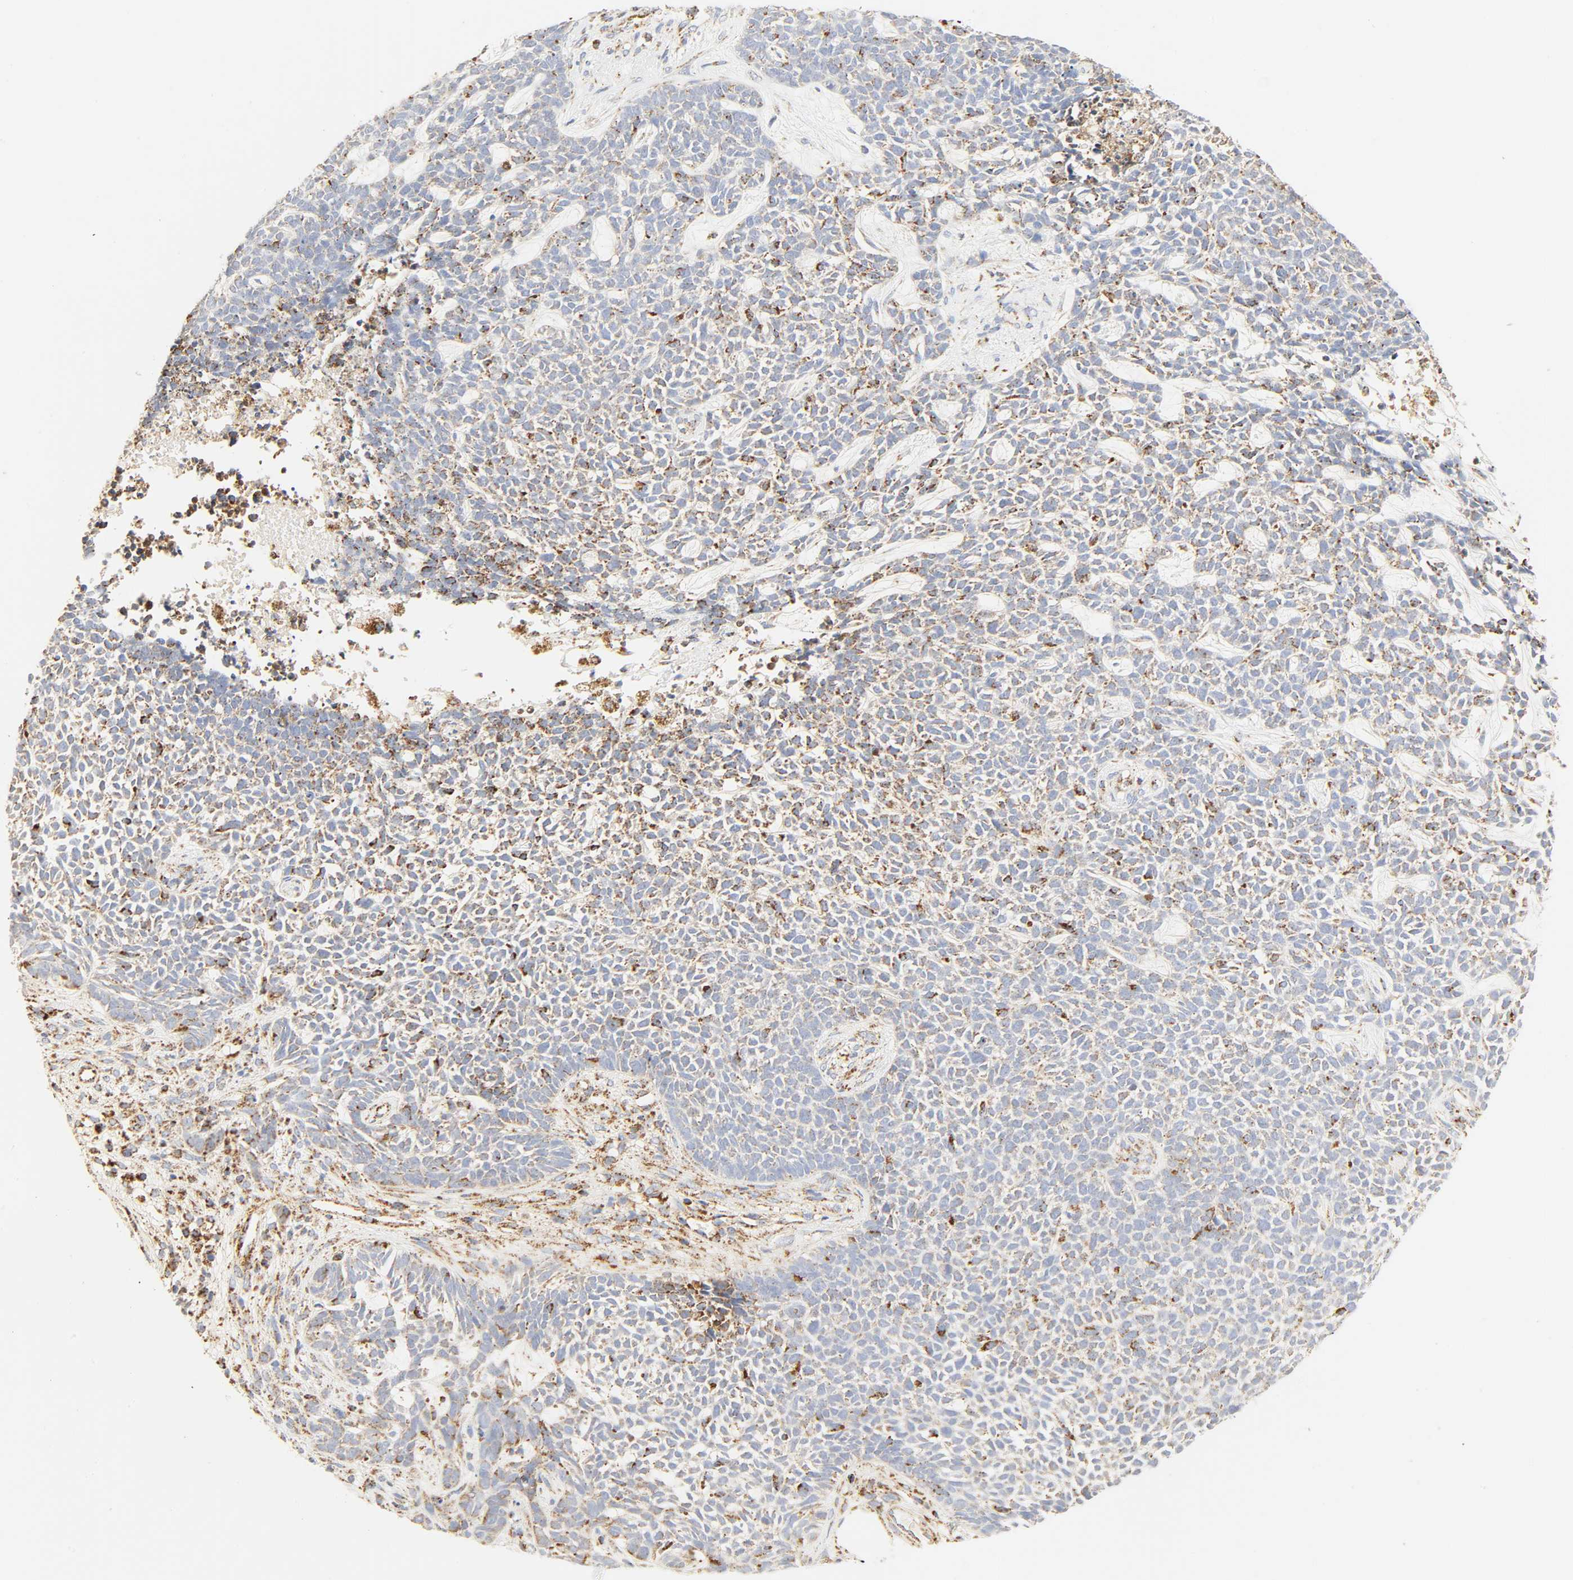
{"staining": {"intensity": "weak", "quantity": "<25%", "location": "cytoplasmic/membranous"}, "tissue": "skin cancer", "cell_type": "Tumor cells", "image_type": "cancer", "snomed": [{"axis": "morphology", "description": "Basal cell carcinoma"}, {"axis": "topography", "description": "Skin"}], "caption": "Skin cancer was stained to show a protein in brown. There is no significant staining in tumor cells. The staining was performed using DAB (3,3'-diaminobenzidine) to visualize the protein expression in brown, while the nuclei were stained in blue with hematoxylin (Magnification: 20x).", "gene": "ACAT1", "patient": {"sex": "female", "age": 84}}